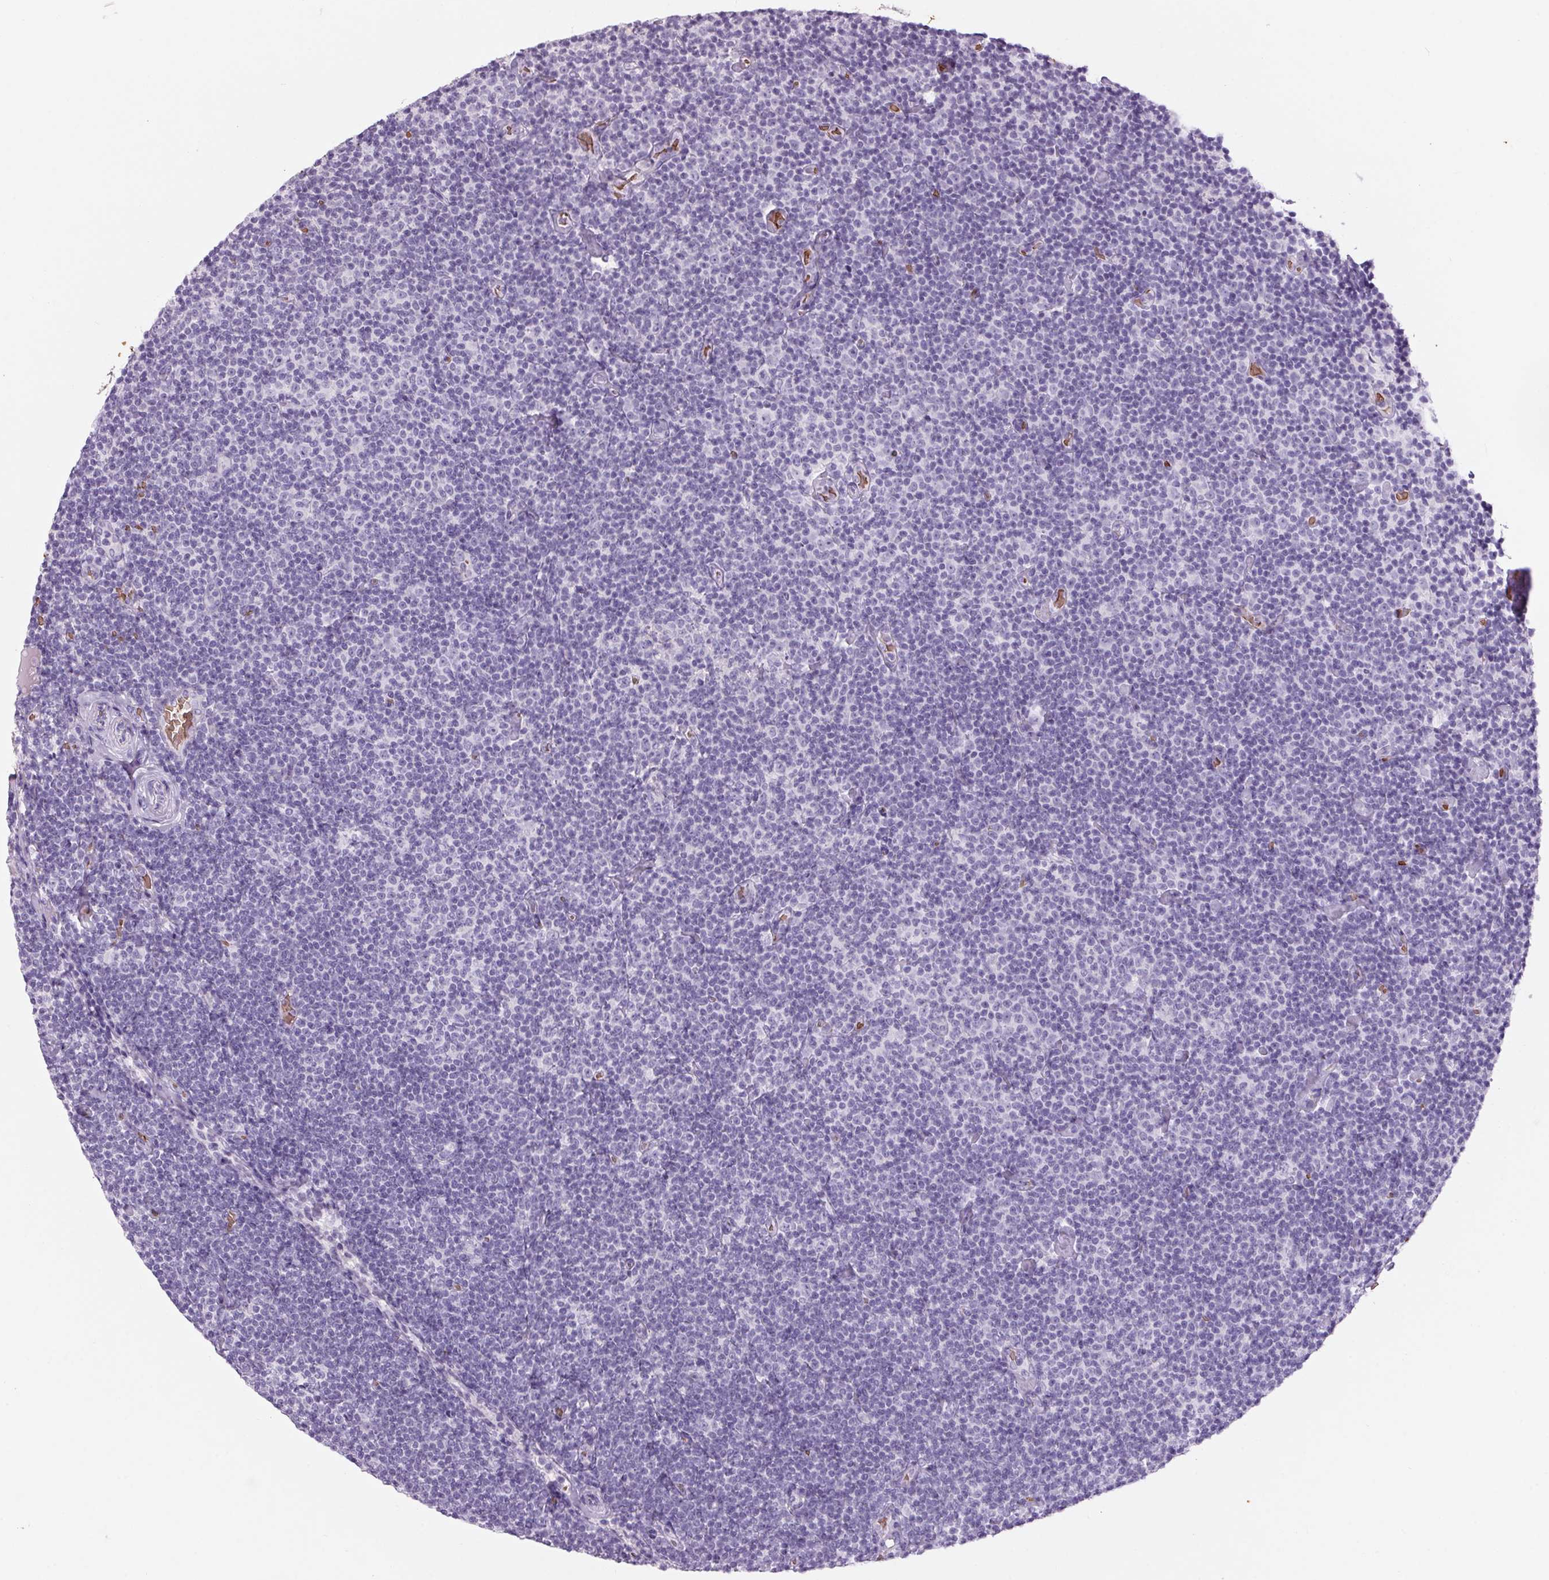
{"staining": {"intensity": "negative", "quantity": "none", "location": "none"}, "tissue": "lymphoma", "cell_type": "Tumor cells", "image_type": "cancer", "snomed": [{"axis": "morphology", "description": "Malignant lymphoma, non-Hodgkin's type, Low grade"}, {"axis": "topography", "description": "Lymph node"}], "caption": "IHC photomicrograph of neoplastic tissue: low-grade malignant lymphoma, non-Hodgkin's type stained with DAB shows no significant protein expression in tumor cells. (Stains: DAB (3,3'-diaminobenzidine) IHC with hematoxylin counter stain, Microscopy: brightfield microscopy at high magnification).", "gene": "HBQ1", "patient": {"sex": "male", "age": 81}}